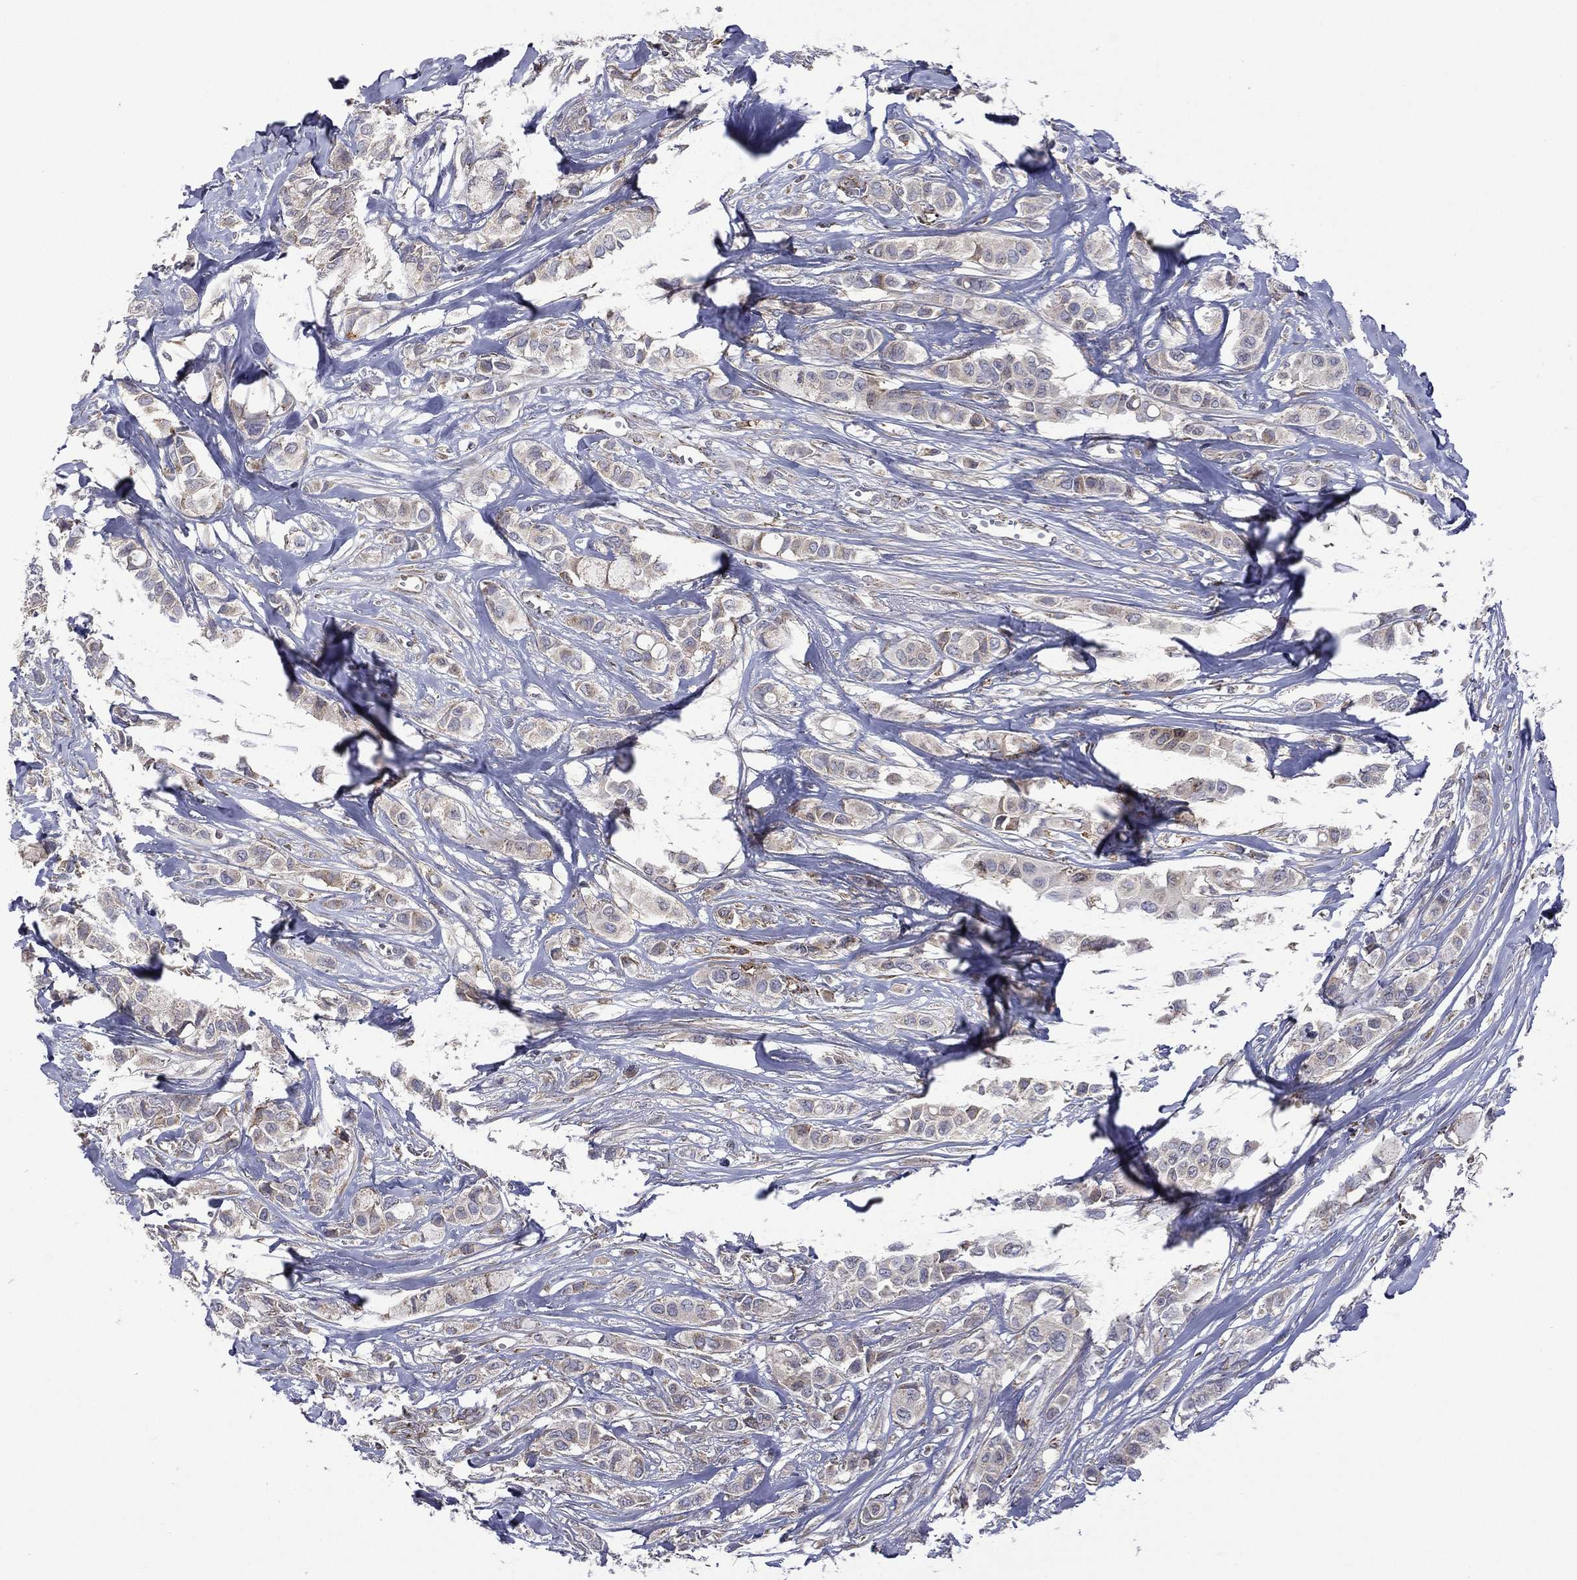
{"staining": {"intensity": "strong", "quantity": "<25%", "location": "cytoplasmic/membranous"}, "tissue": "breast cancer", "cell_type": "Tumor cells", "image_type": "cancer", "snomed": [{"axis": "morphology", "description": "Duct carcinoma"}, {"axis": "topography", "description": "Breast"}], "caption": "DAB (3,3'-diaminobenzidine) immunohistochemical staining of breast infiltrating ductal carcinoma reveals strong cytoplasmic/membranous protein staining in about <25% of tumor cells.", "gene": "C20orf96", "patient": {"sex": "female", "age": 85}}